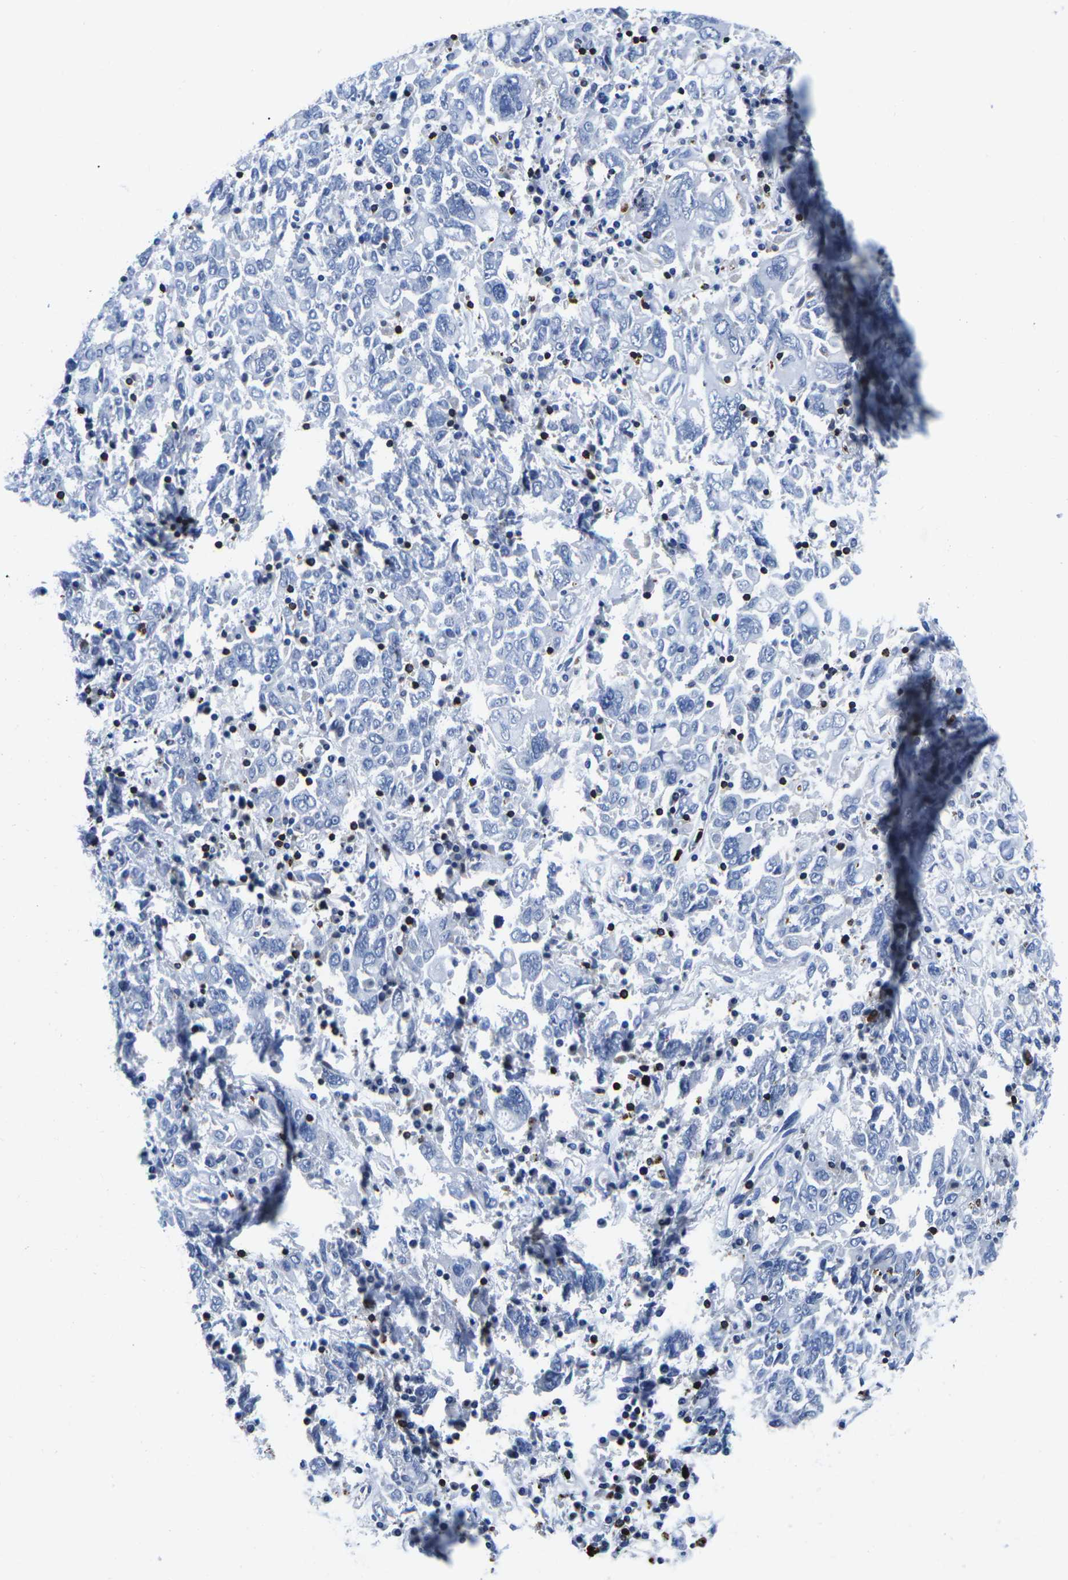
{"staining": {"intensity": "negative", "quantity": "none", "location": "none"}, "tissue": "ovarian cancer", "cell_type": "Tumor cells", "image_type": "cancer", "snomed": [{"axis": "morphology", "description": "Carcinoma, endometroid"}, {"axis": "topography", "description": "Ovary"}], "caption": "This micrograph is of endometroid carcinoma (ovarian) stained with immunohistochemistry to label a protein in brown with the nuclei are counter-stained blue. There is no positivity in tumor cells.", "gene": "CTSW", "patient": {"sex": "female", "age": 62}}